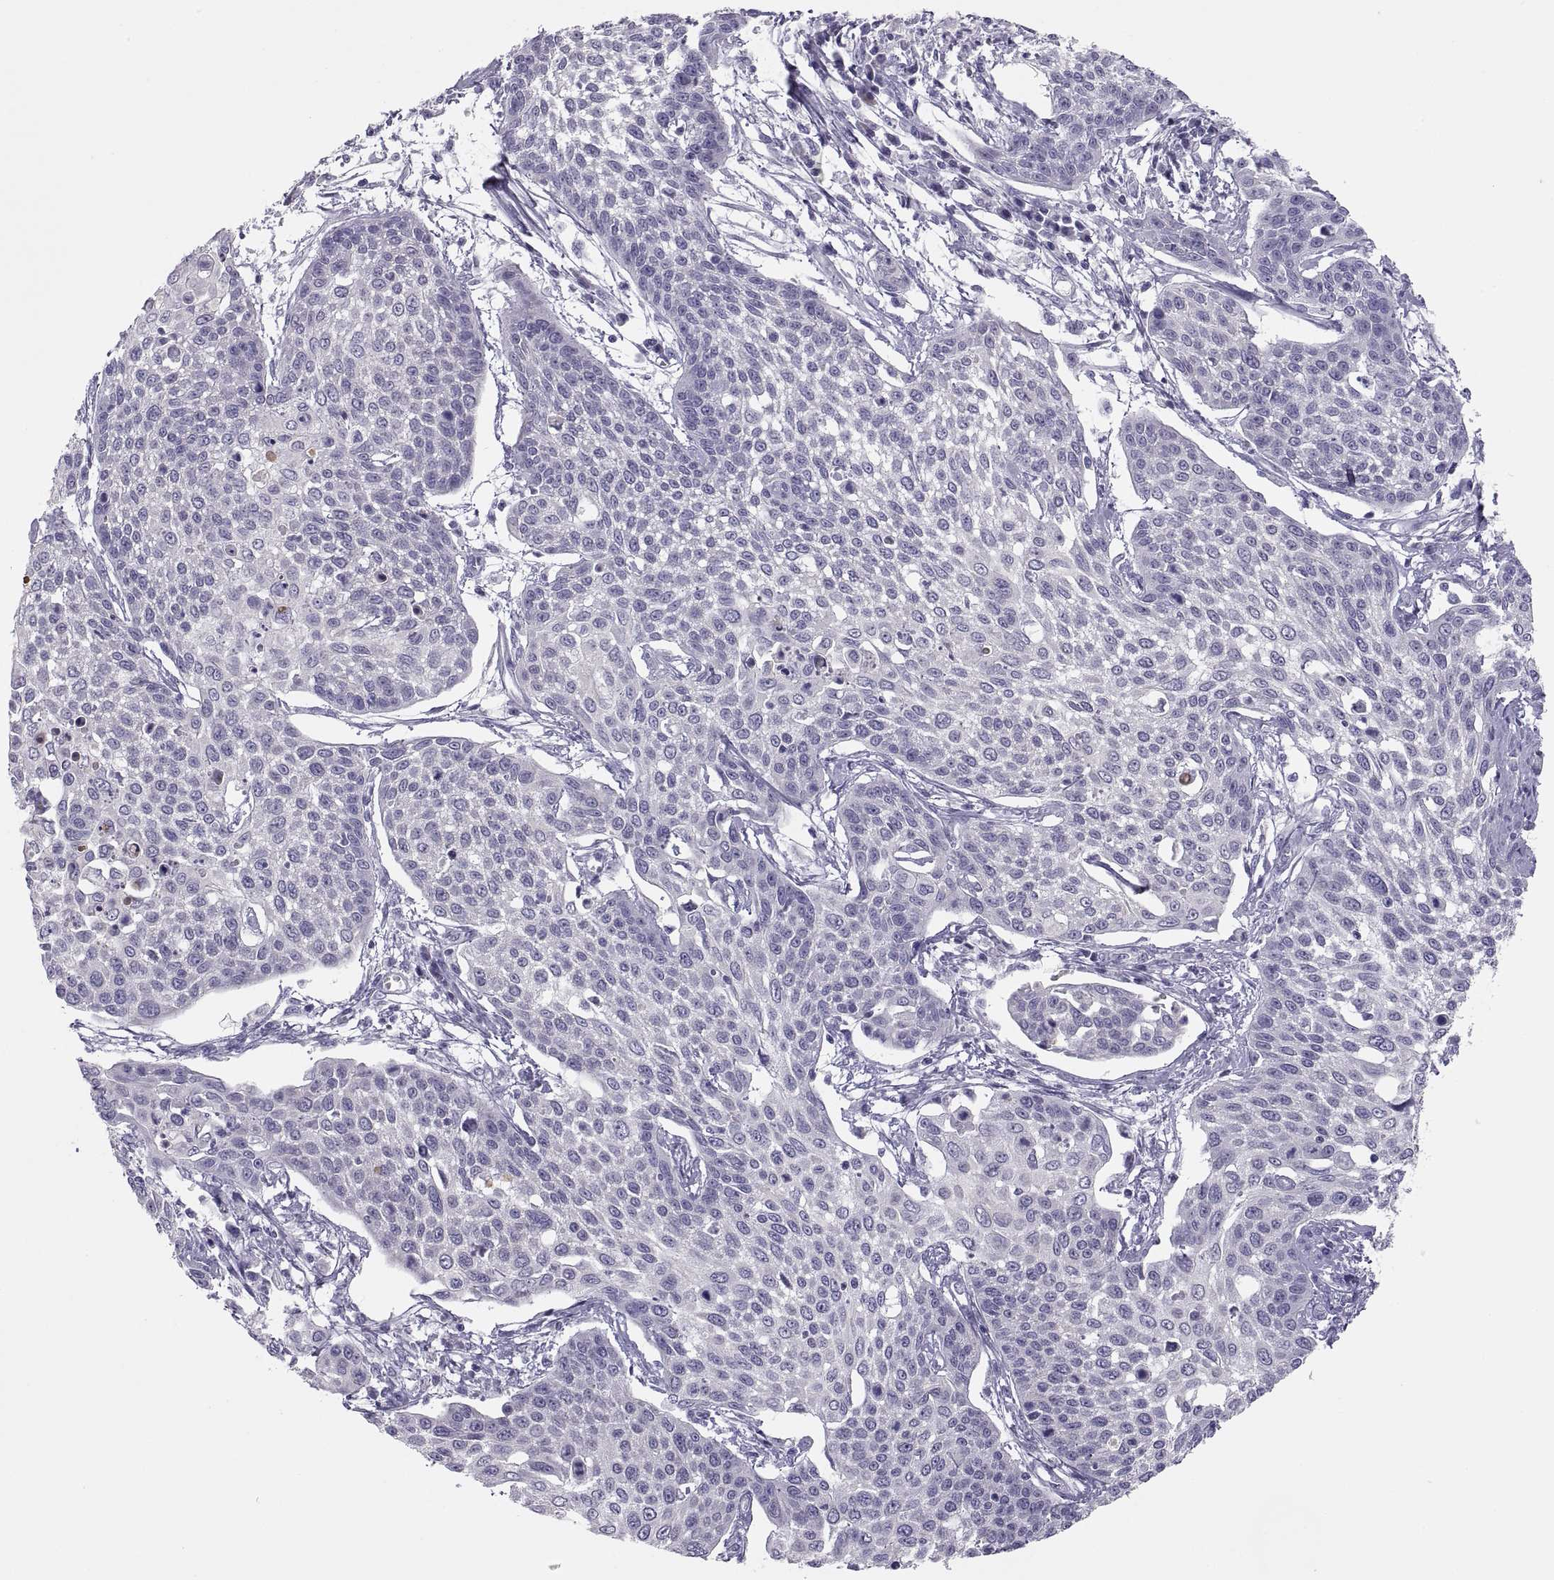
{"staining": {"intensity": "negative", "quantity": "none", "location": "none"}, "tissue": "cervical cancer", "cell_type": "Tumor cells", "image_type": "cancer", "snomed": [{"axis": "morphology", "description": "Squamous cell carcinoma, NOS"}, {"axis": "topography", "description": "Cervix"}], "caption": "A histopathology image of squamous cell carcinoma (cervical) stained for a protein exhibits no brown staining in tumor cells.", "gene": "MAGEB2", "patient": {"sex": "female", "age": 34}}